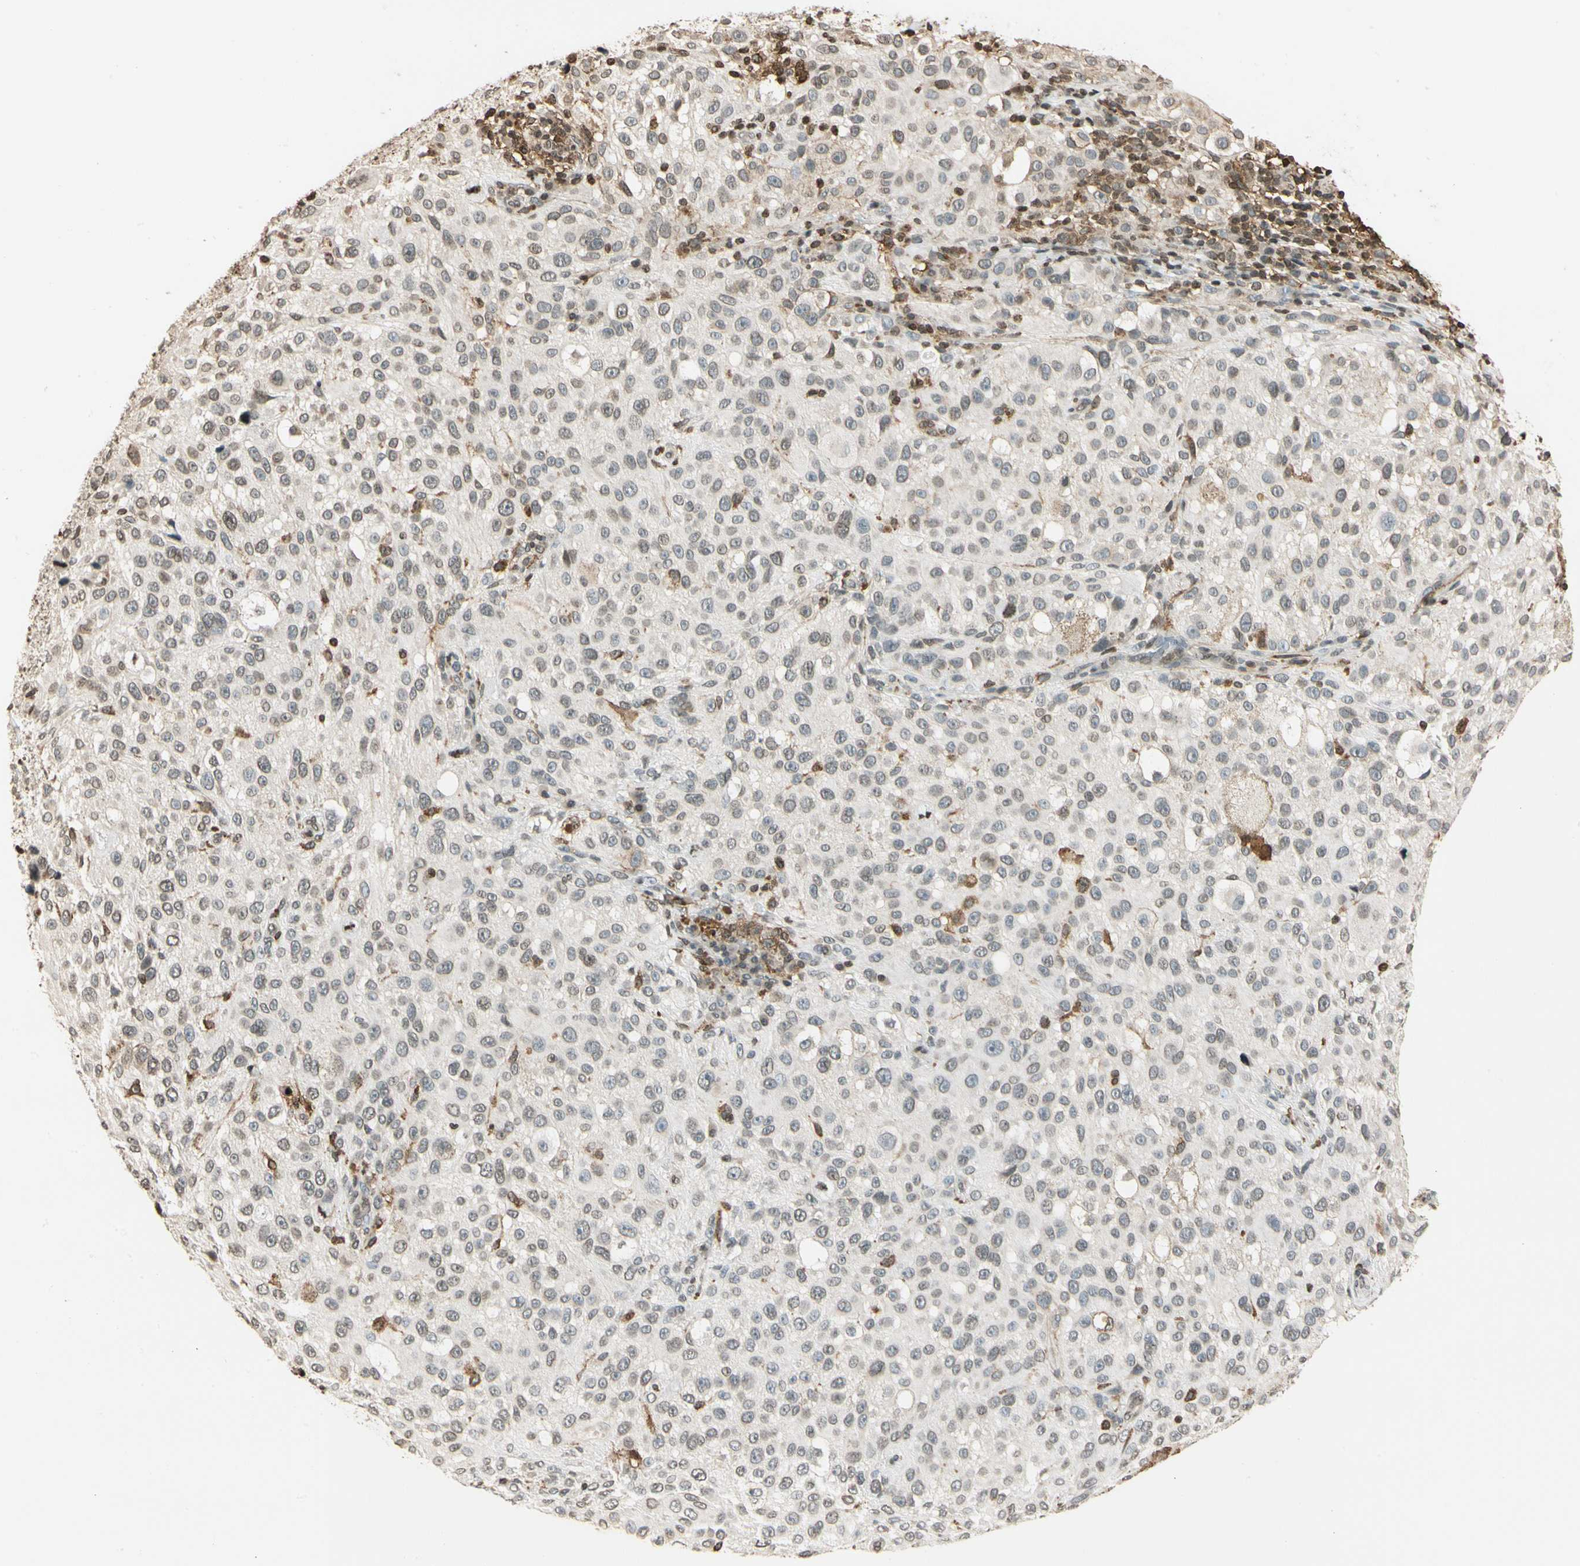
{"staining": {"intensity": "weak", "quantity": "25%-75%", "location": "nuclear"}, "tissue": "melanoma", "cell_type": "Tumor cells", "image_type": "cancer", "snomed": [{"axis": "morphology", "description": "Necrosis, NOS"}, {"axis": "morphology", "description": "Malignant melanoma, NOS"}, {"axis": "topography", "description": "Skin"}], "caption": "Weak nuclear protein staining is present in about 25%-75% of tumor cells in melanoma.", "gene": "FER", "patient": {"sex": "female", "age": 87}}